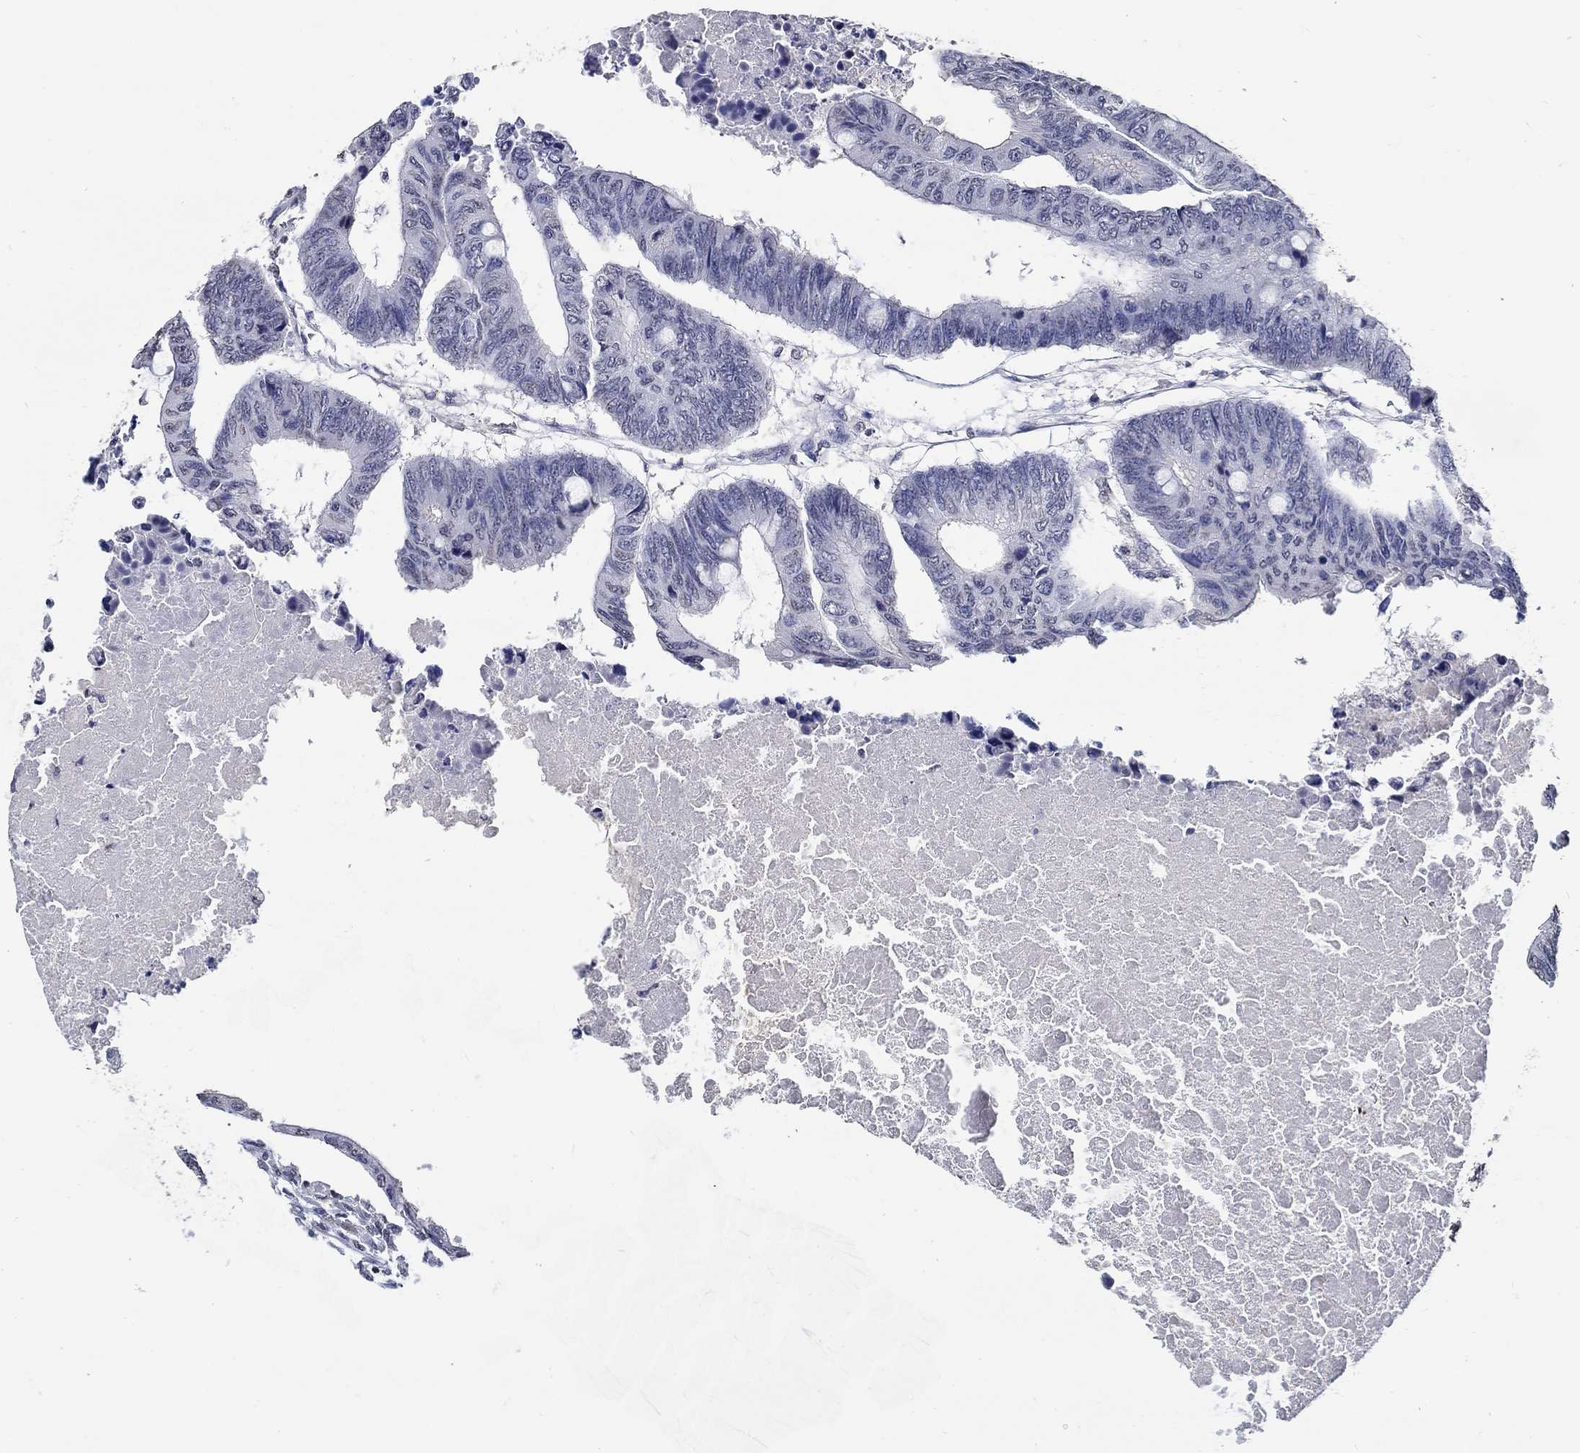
{"staining": {"intensity": "negative", "quantity": "none", "location": "none"}, "tissue": "colorectal cancer", "cell_type": "Tumor cells", "image_type": "cancer", "snomed": [{"axis": "morphology", "description": "Normal tissue, NOS"}, {"axis": "morphology", "description": "Adenocarcinoma, NOS"}, {"axis": "topography", "description": "Rectum"}, {"axis": "topography", "description": "Peripheral nerve tissue"}], "caption": "Image shows no significant protein expression in tumor cells of adenocarcinoma (colorectal). (DAB (3,3'-diaminobenzidine) immunohistochemistry, high magnification).", "gene": "PDE1B", "patient": {"sex": "male", "age": 92}}